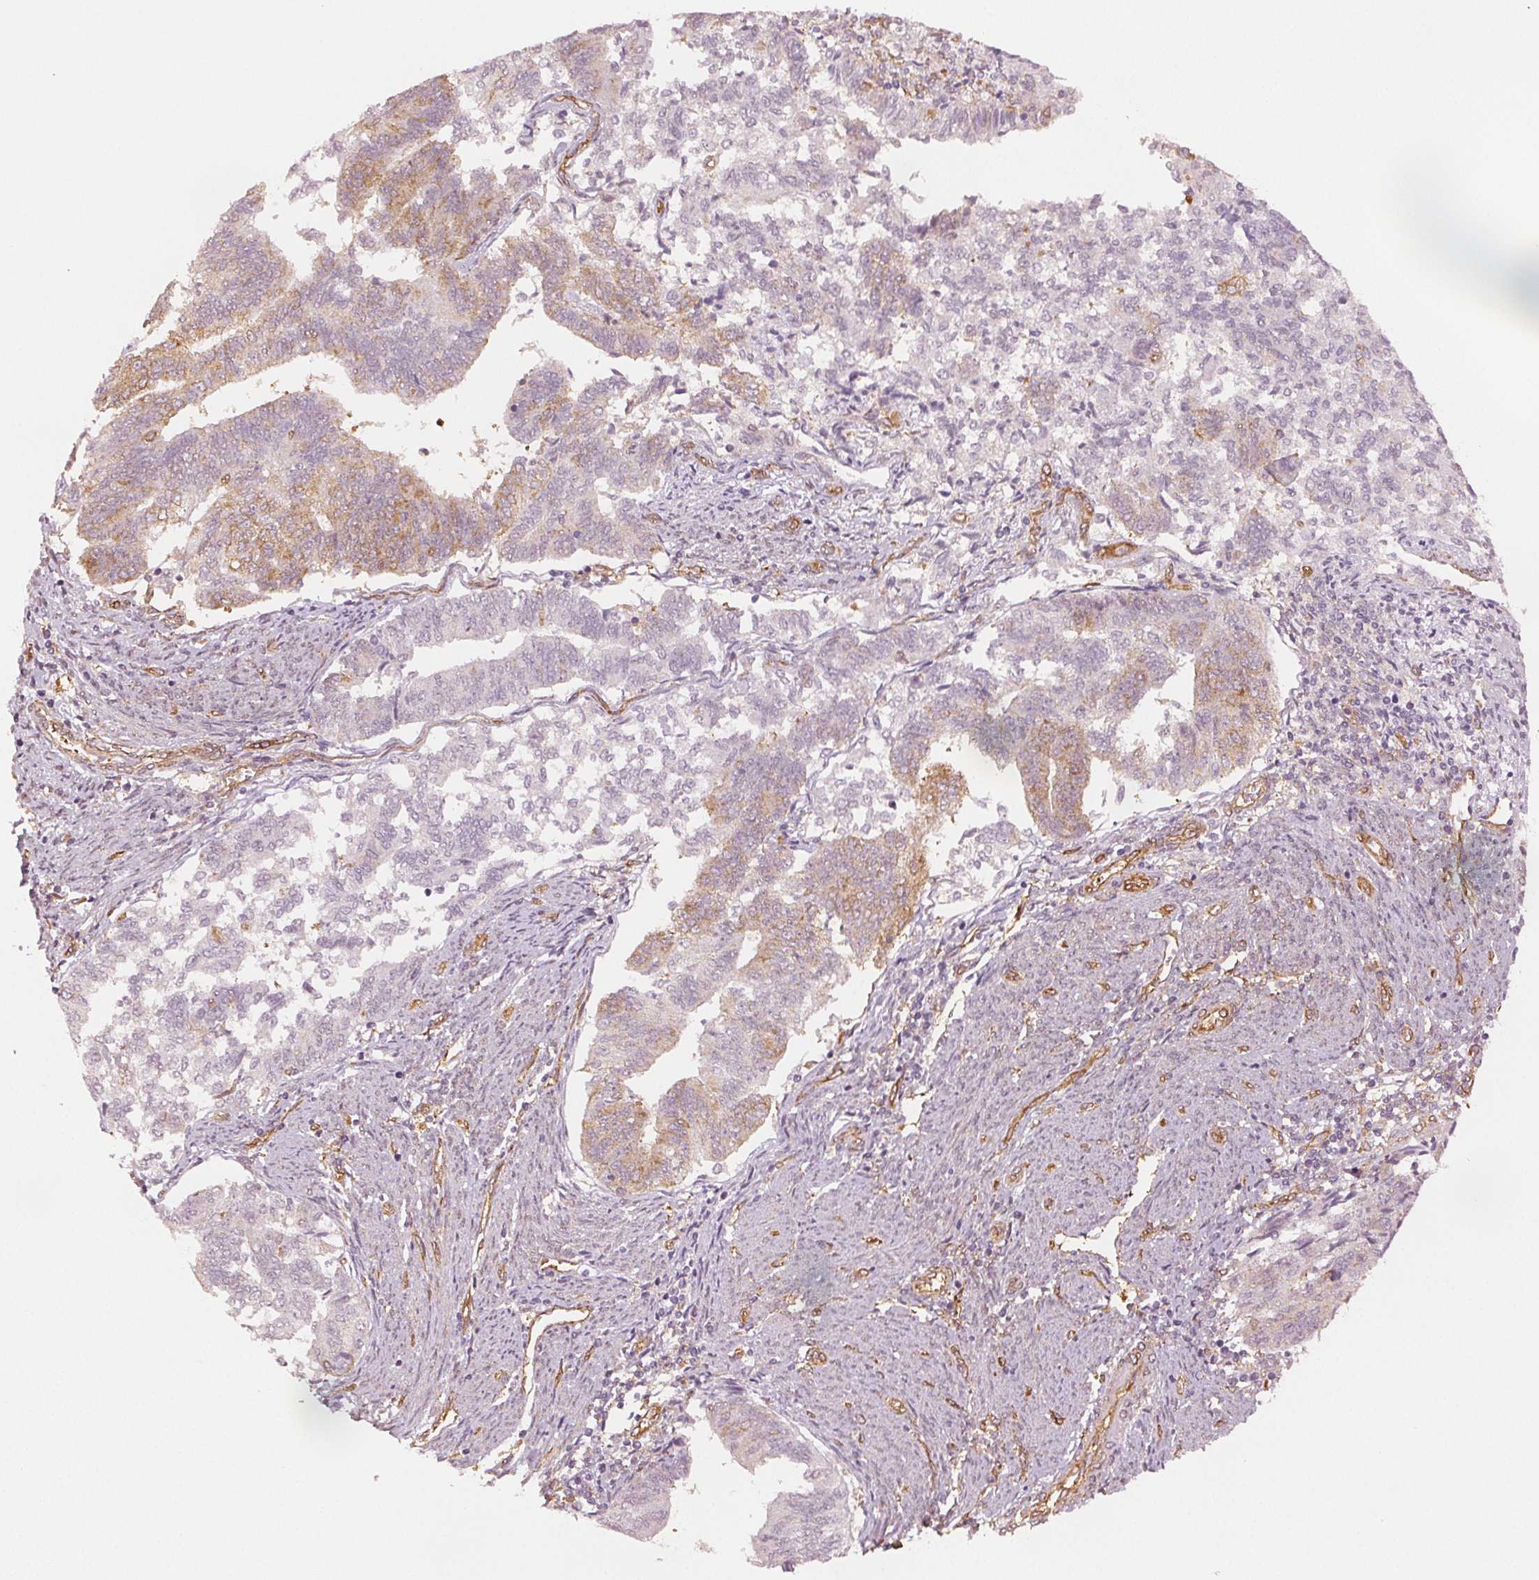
{"staining": {"intensity": "weak", "quantity": "<25%", "location": "cytoplasmic/membranous"}, "tissue": "endometrial cancer", "cell_type": "Tumor cells", "image_type": "cancer", "snomed": [{"axis": "morphology", "description": "Adenocarcinoma, NOS"}, {"axis": "topography", "description": "Endometrium"}], "caption": "Endometrial cancer (adenocarcinoma) was stained to show a protein in brown. There is no significant positivity in tumor cells. The staining was performed using DAB to visualize the protein expression in brown, while the nuclei were stained in blue with hematoxylin (Magnification: 20x).", "gene": "DIAPH2", "patient": {"sex": "female", "age": 65}}